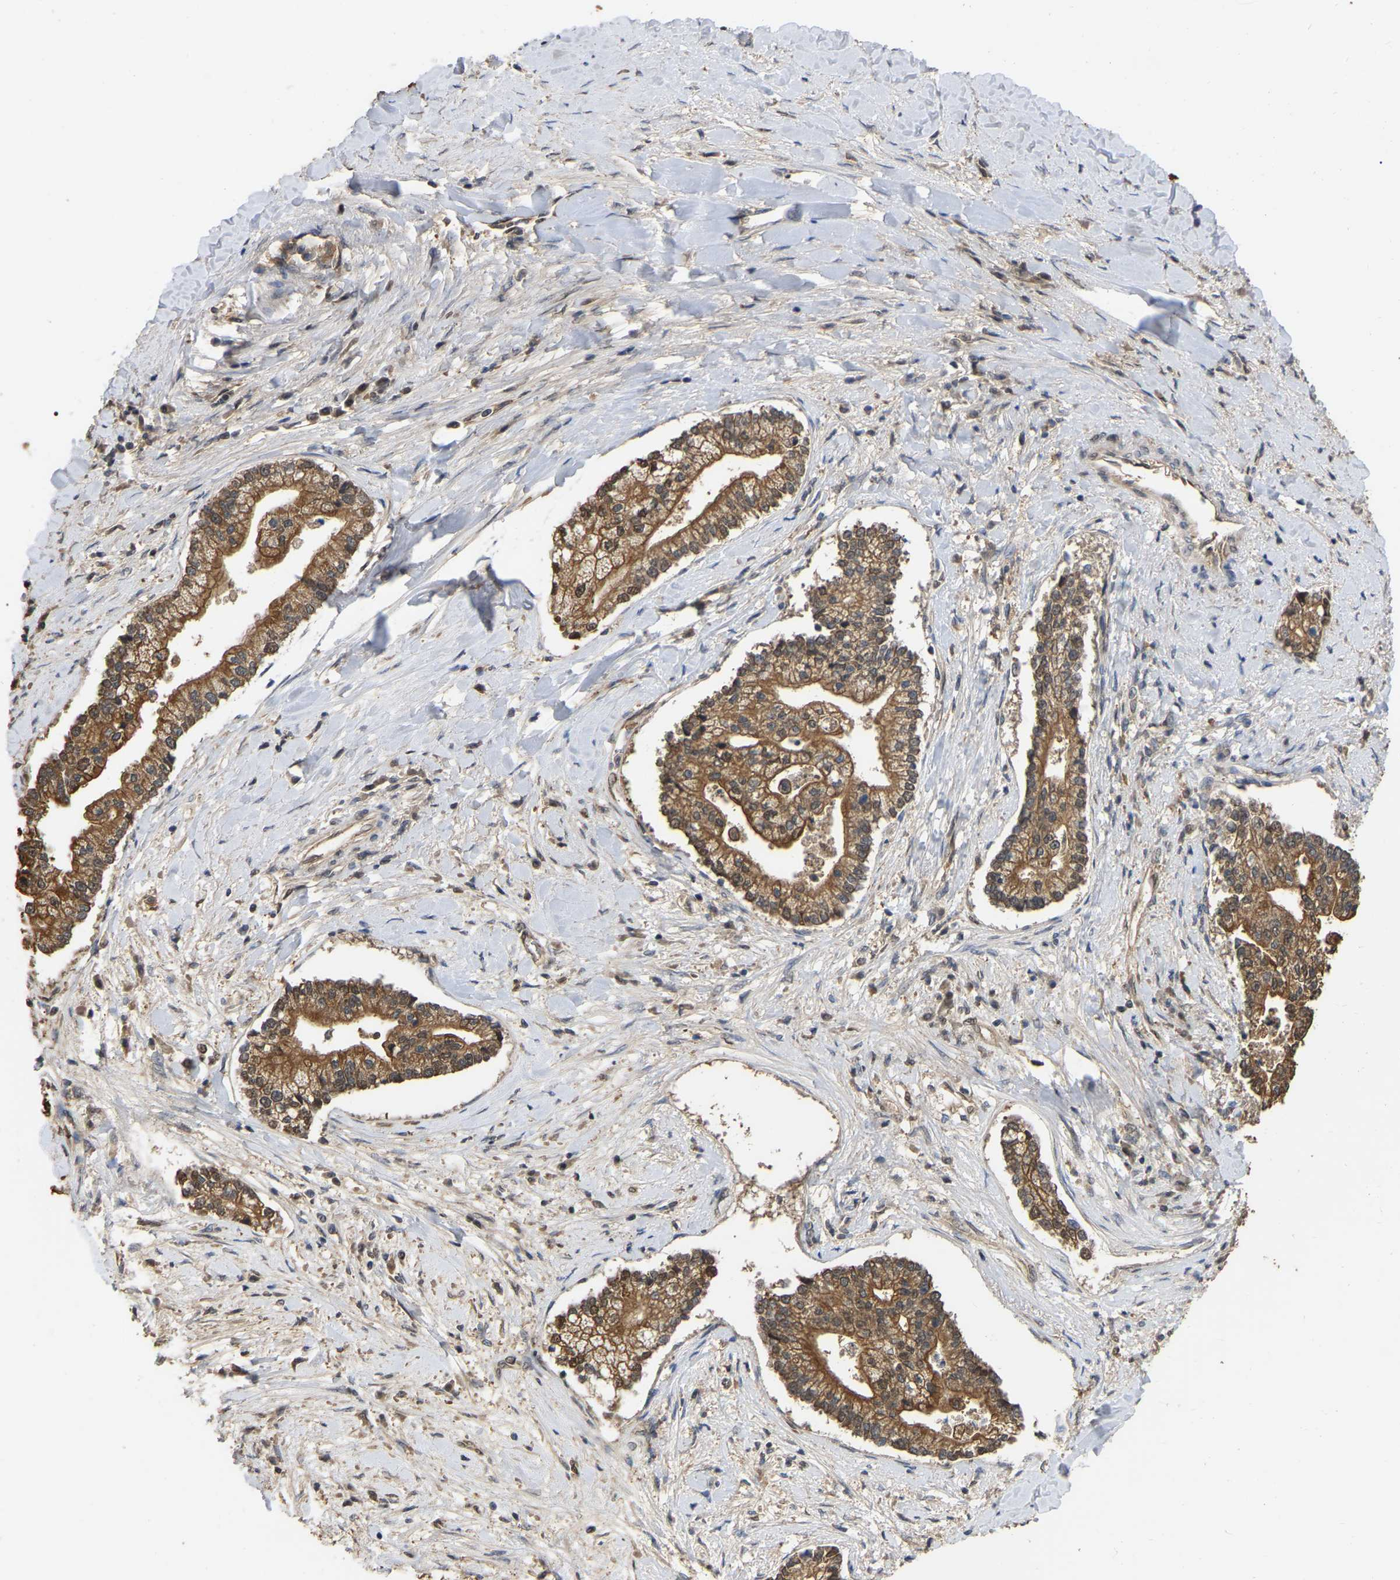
{"staining": {"intensity": "moderate", "quantity": ">75%", "location": "cytoplasmic/membranous"}, "tissue": "liver cancer", "cell_type": "Tumor cells", "image_type": "cancer", "snomed": [{"axis": "morphology", "description": "Cholangiocarcinoma"}, {"axis": "topography", "description": "Liver"}], "caption": "IHC image of human cholangiocarcinoma (liver) stained for a protein (brown), which demonstrates medium levels of moderate cytoplasmic/membranous expression in approximately >75% of tumor cells.", "gene": "FAM219A", "patient": {"sex": "male", "age": 50}}